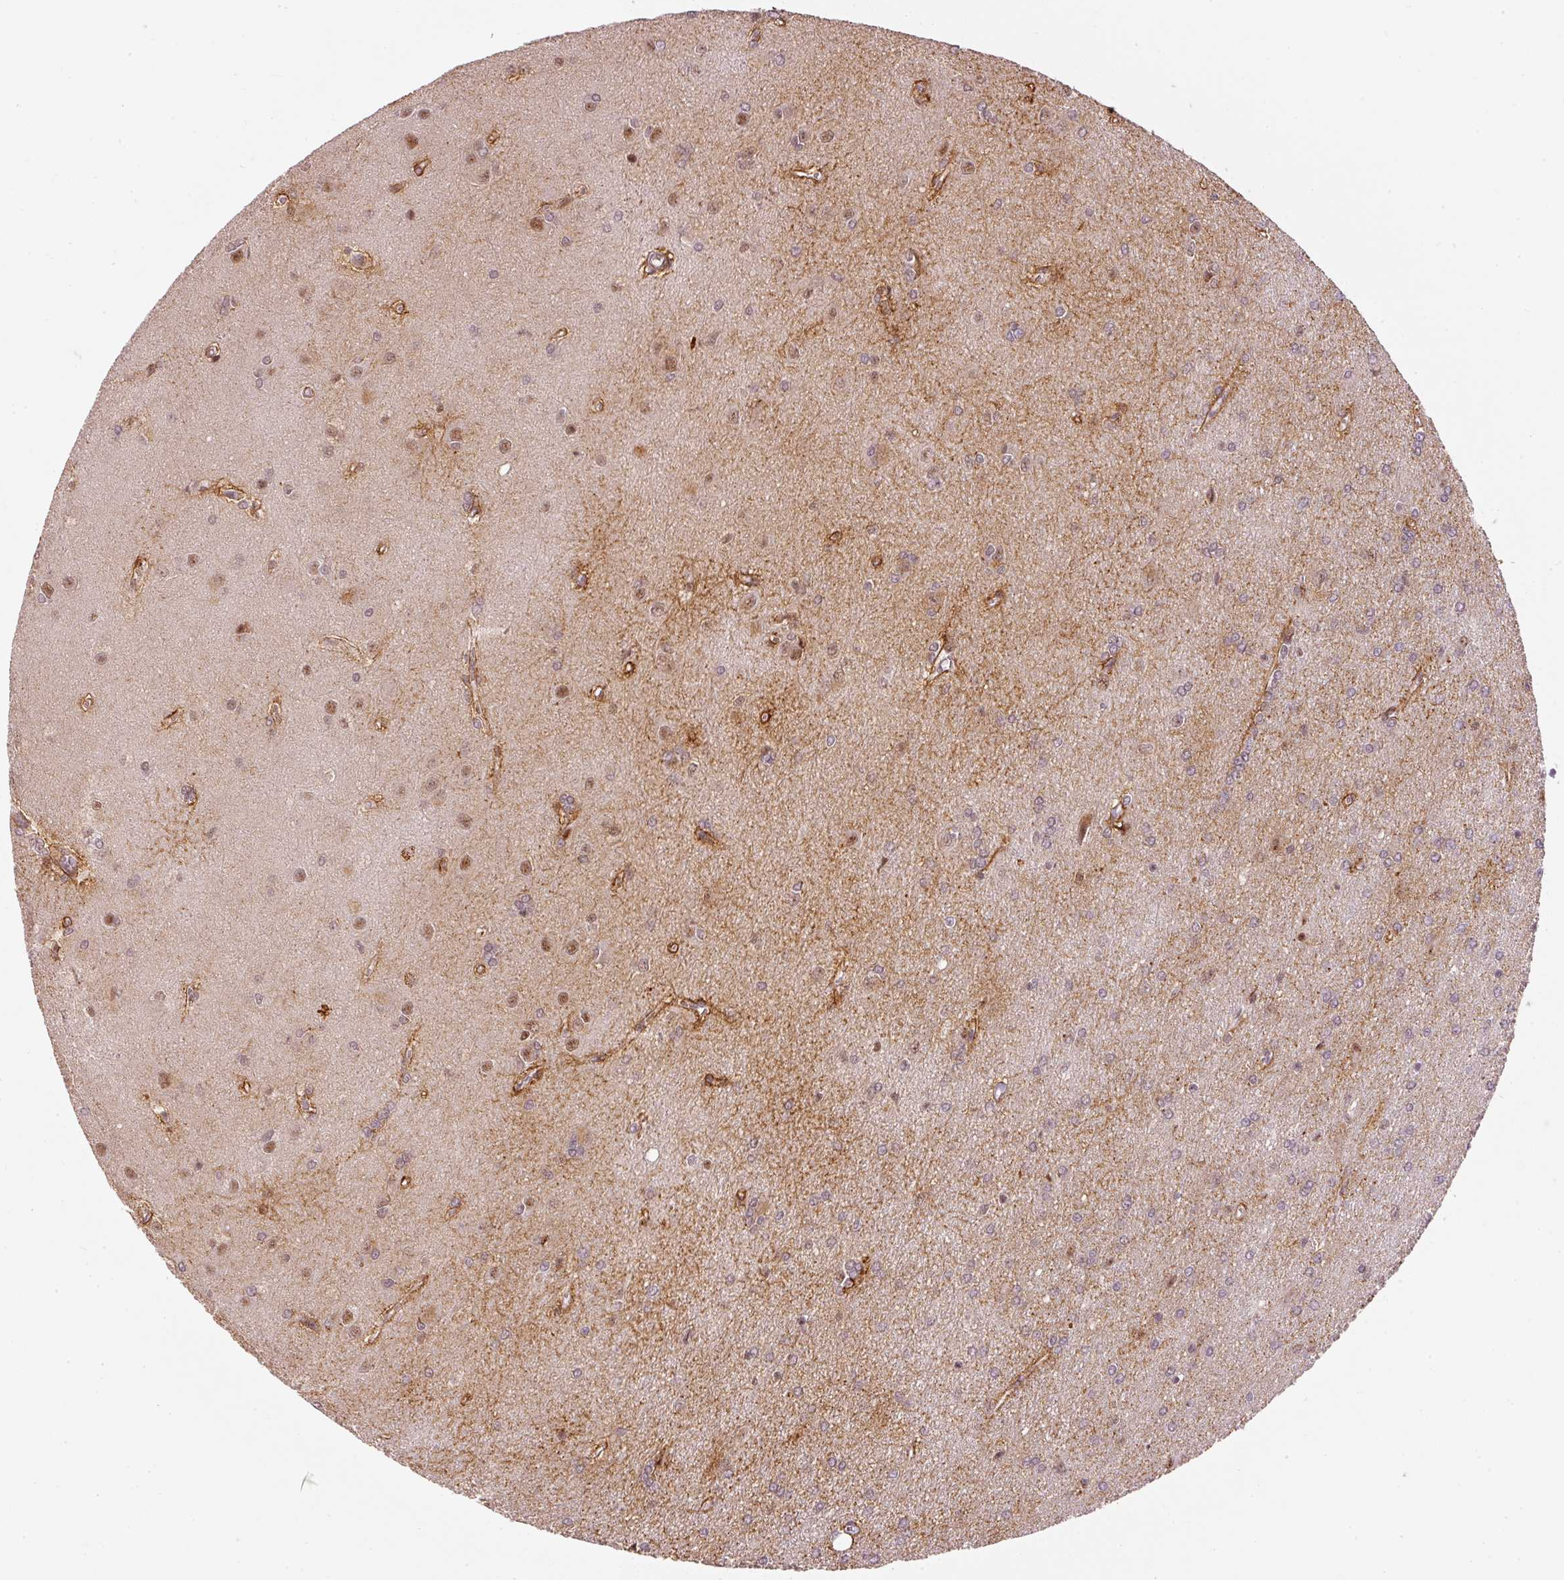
{"staining": {"intensity": "moderate", "quantity": "25%-75%", "location": "nuclear"}, "tissue": "glioma", "cell_type": "Tumor cells", "image_type": "cancer", "snomed": [{"axis": "morphology", "description": "Glioma, malignant, High grade"}, {"axis": "topography", "description": "Brain"}], "caption": "Brown immunohistochemical staining in high-grade glioma (malignant) reveals moderate nuclear staining in about 25%-75% of tumor cells.", "gene": "THOC6", "patient": {"sex": "male", "age": 67}}